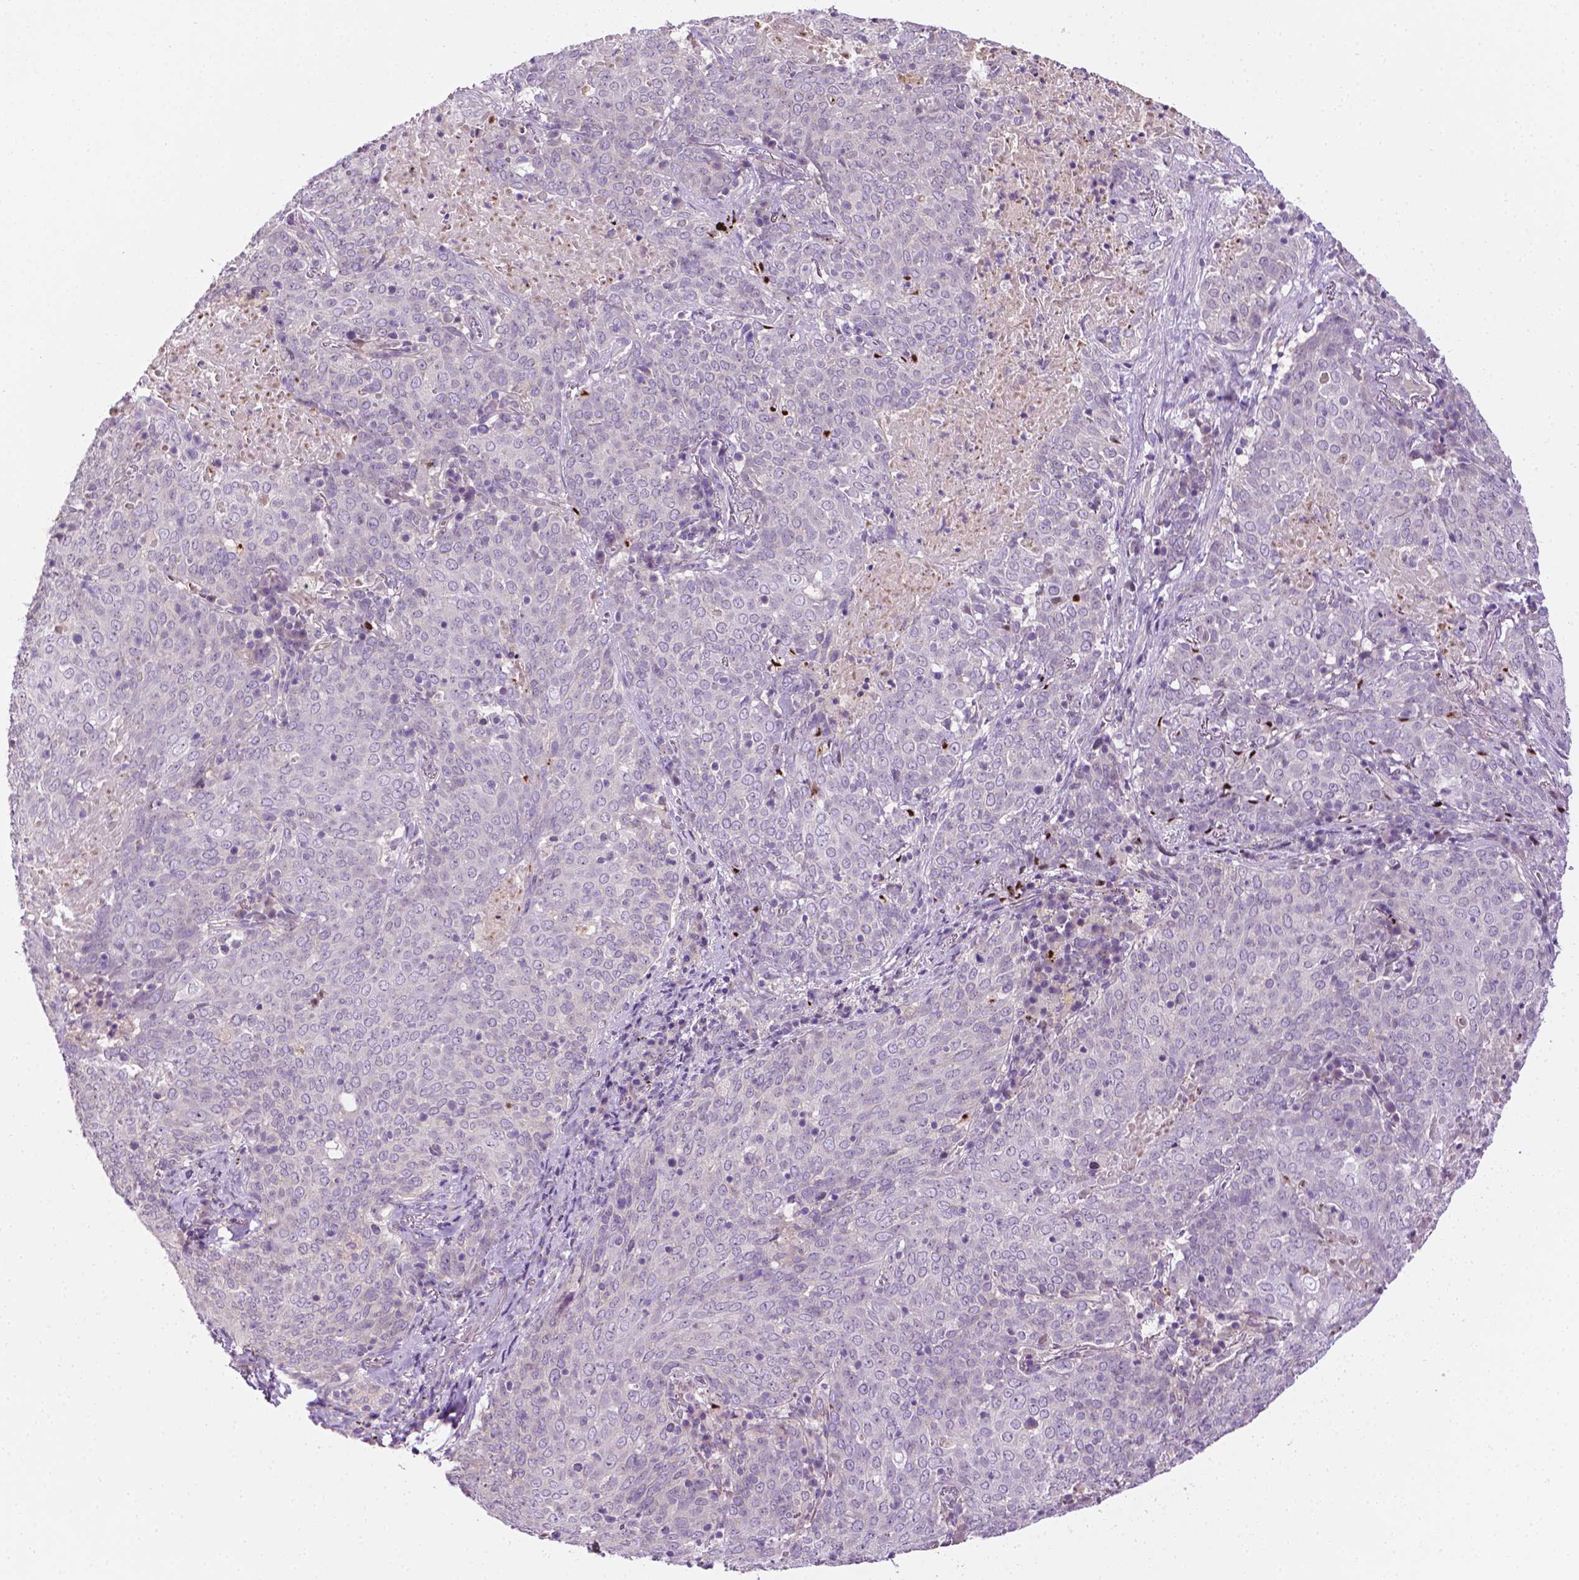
{"staining": {"intensity": "negative", "quantity": "none", "location": "none"}, "tissue": "lung cancer", "cell_type": "Tumor cells", "image_type": "cancer", "snomed": [{"axis": "morphology", "description": "Squamous cell carcinoma, NOS"}, {"axis": "topography", "description": "Lung"}], "caption": "Tumor cells are negative for protein expression in human lung cancer.", "gene": "MCOLN3", "patient": {"sex": "male", "age": 82}}